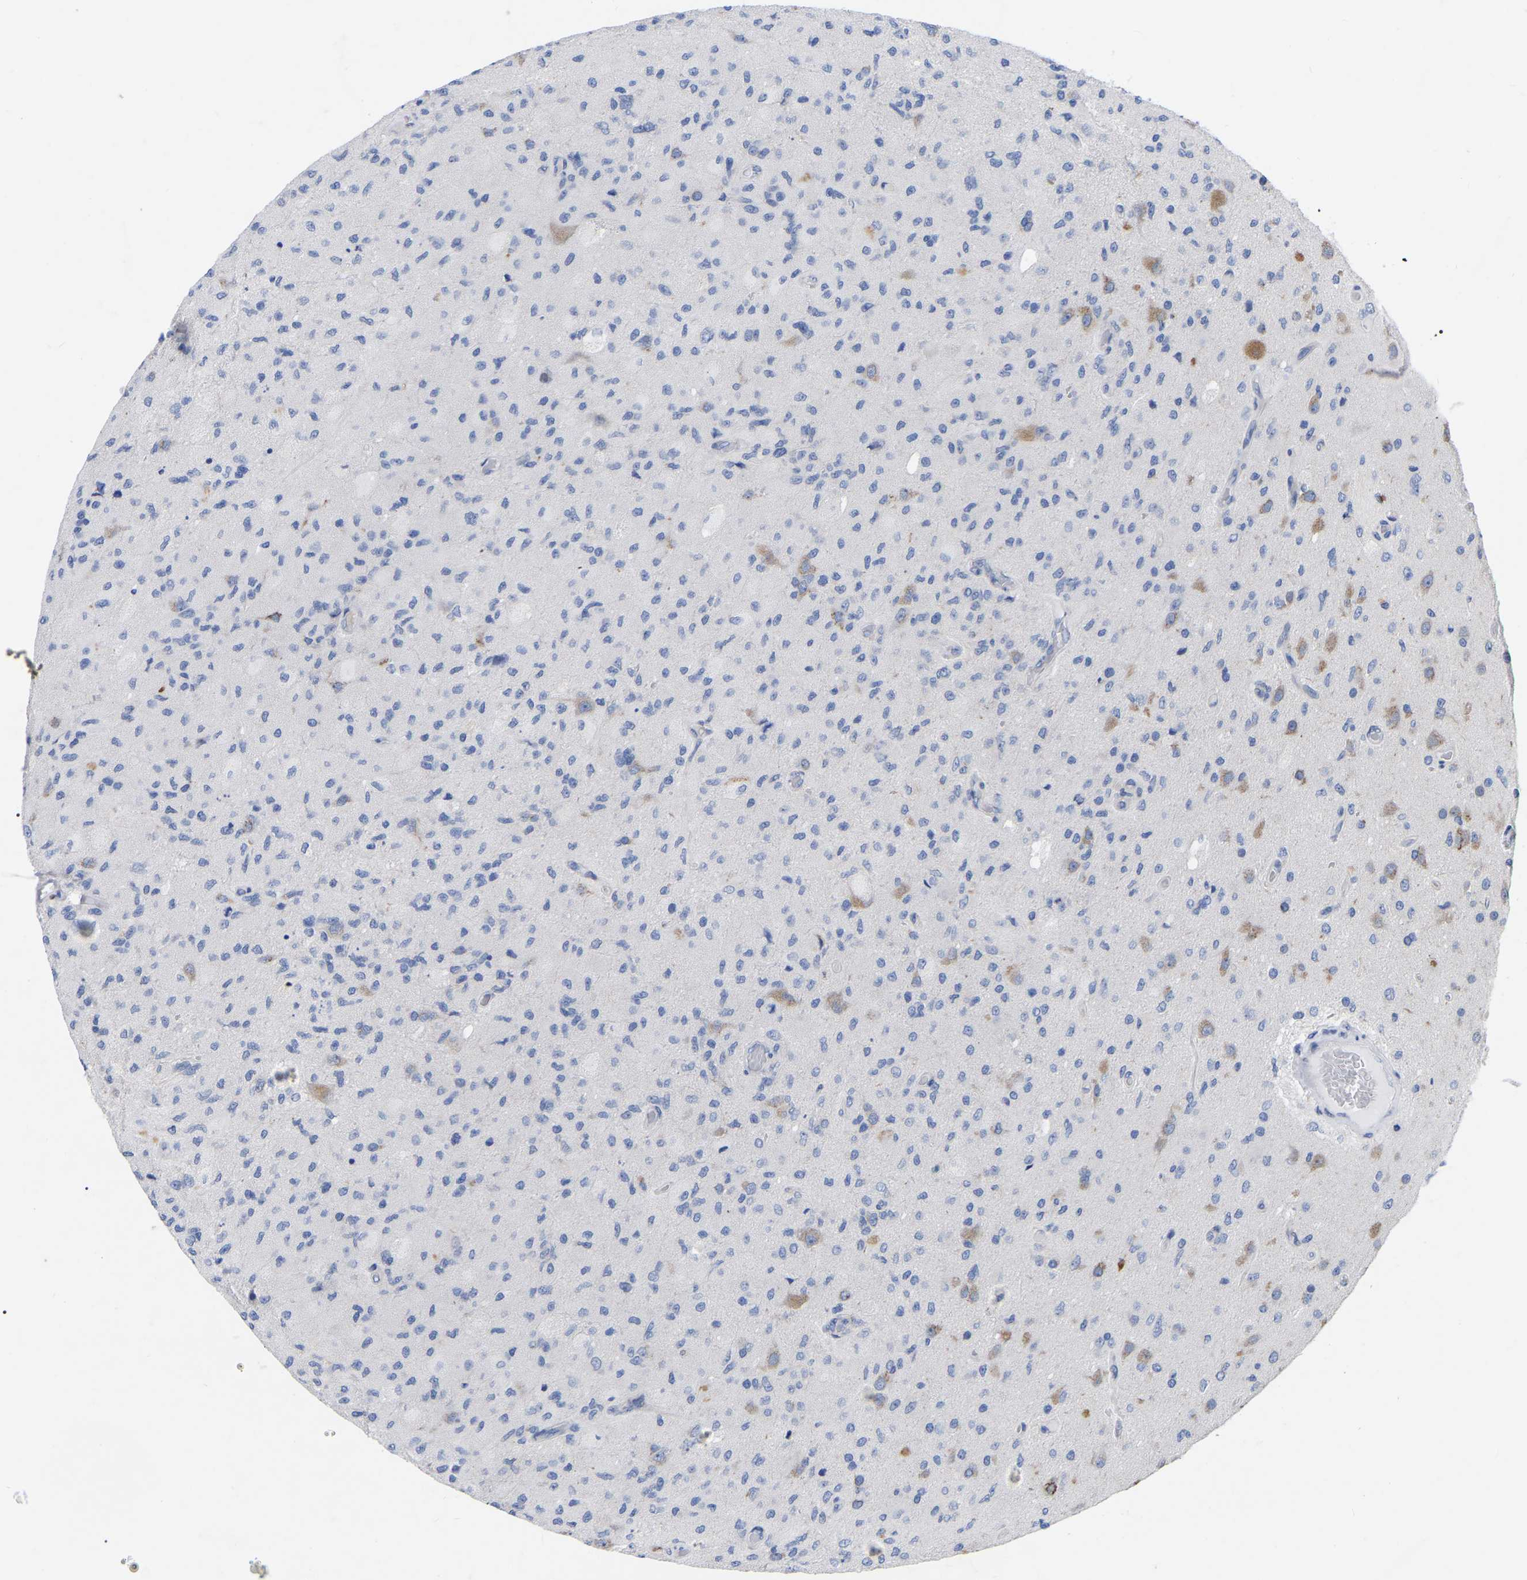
{"staining": {"intensity": "weak", "quantity": "<25%", "location": "cytoplasmic/membranous"}, "tissue": "glioma", "cell_type": "Tumor cells", "image_type": "cancer", "snomed": [{"axis": "morphology", "description": "Normal tissue, NOS"}, {"axis": "morphology", "description": "Glioma, malignant, High grade"}, {"axis": "topography", "description": "Cerebral cortex"}], "caption": "Tumor cells are negative for brown protein staining in glioma.", "gene": "STRIP2", "patient": {"sex": "male", "age": 77}}